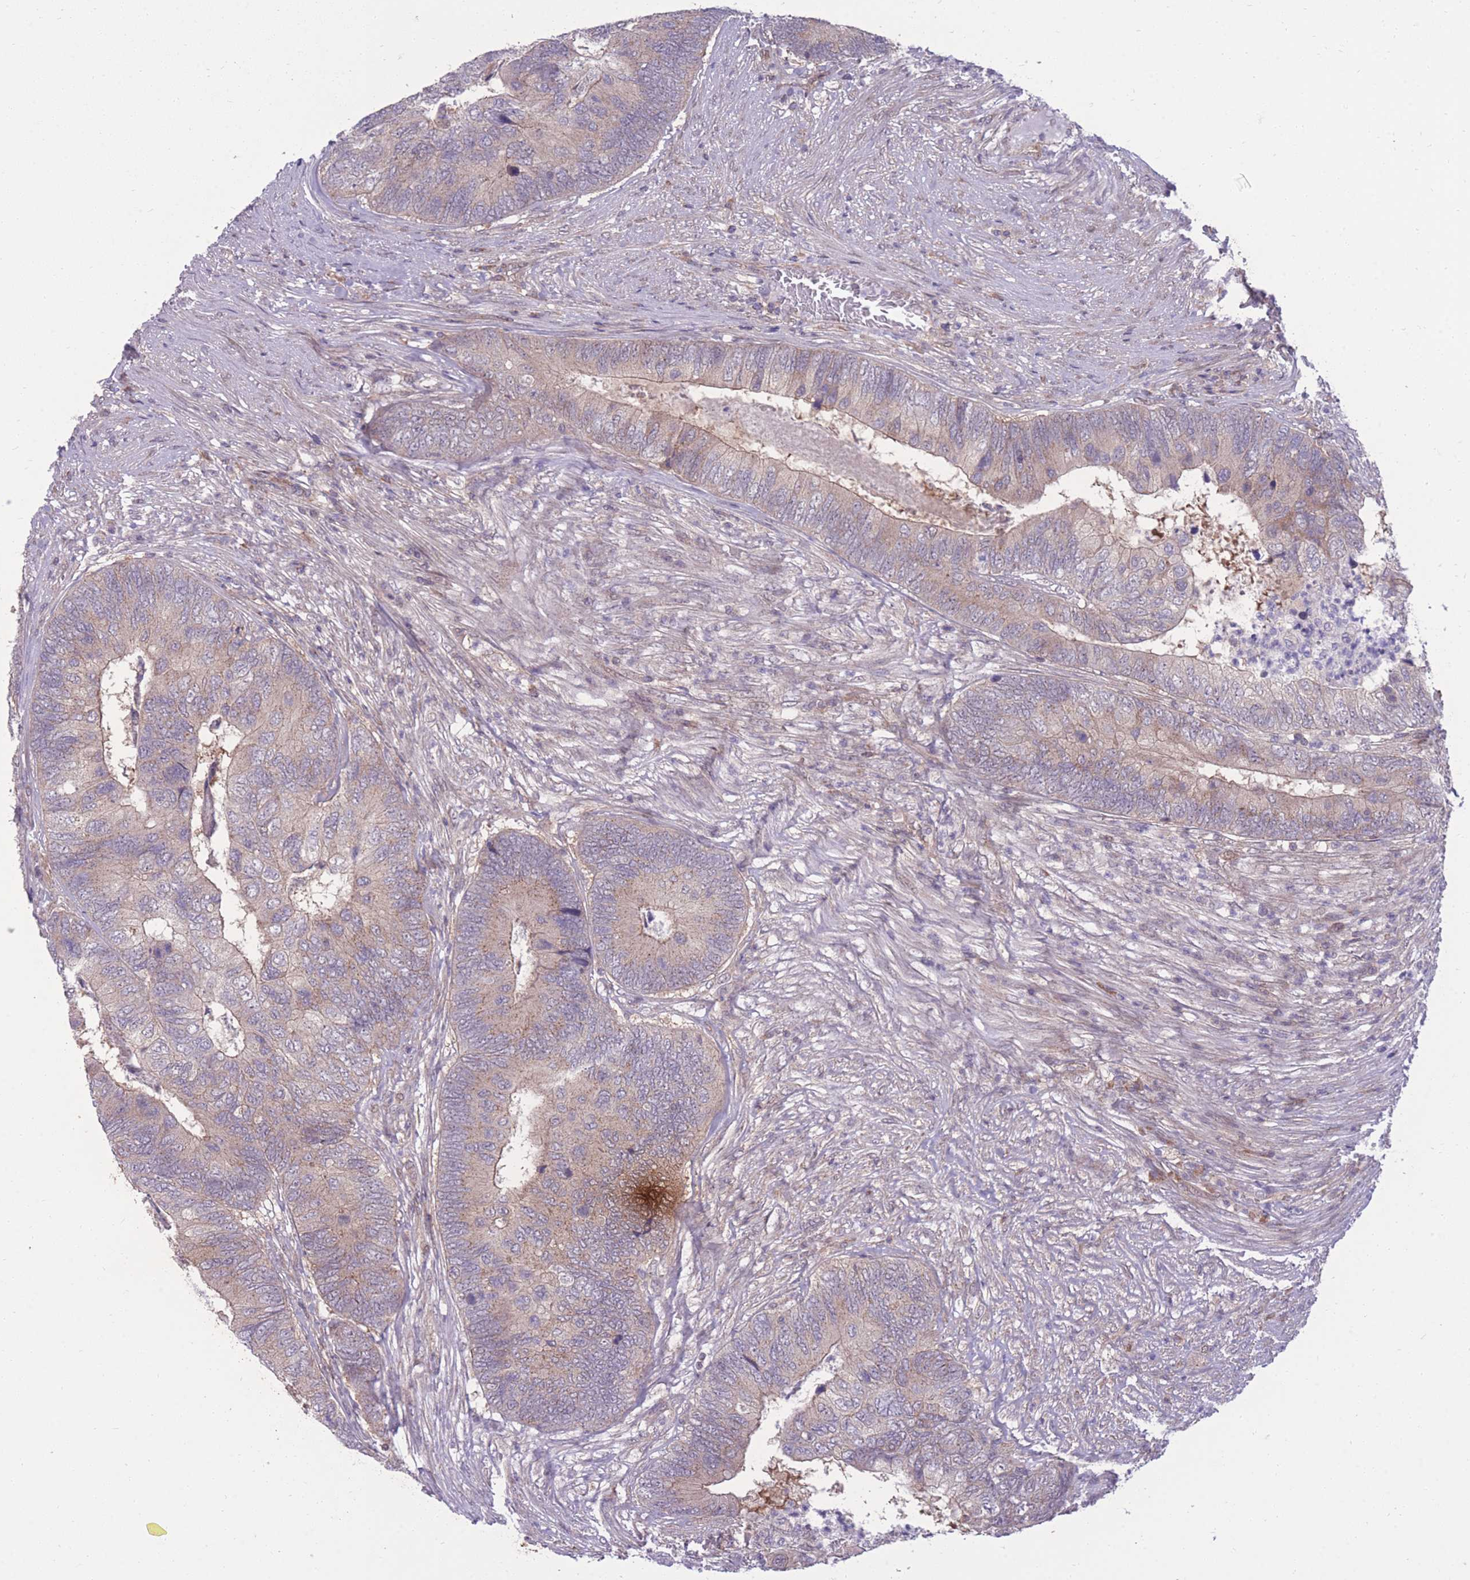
{"staining": {"intensity": "weak", "quantity": "<25%", "location": "cytoplasmic/membranous"}, "tissue": "colorectal cancer", "cell_type": "Tumor cells", "image_type": "cancer", "snomed": [{"axis": "morphology", "description": "Adenocarcinoma, NOS"}, {"axis": "topography", "description": "Colon"}], "caption": "IHC of colorectal adenocarcinoma reveals no expression in tumor cells.", "gene": "RIC8A", "patient": {"sex": "female", "age": 67}}